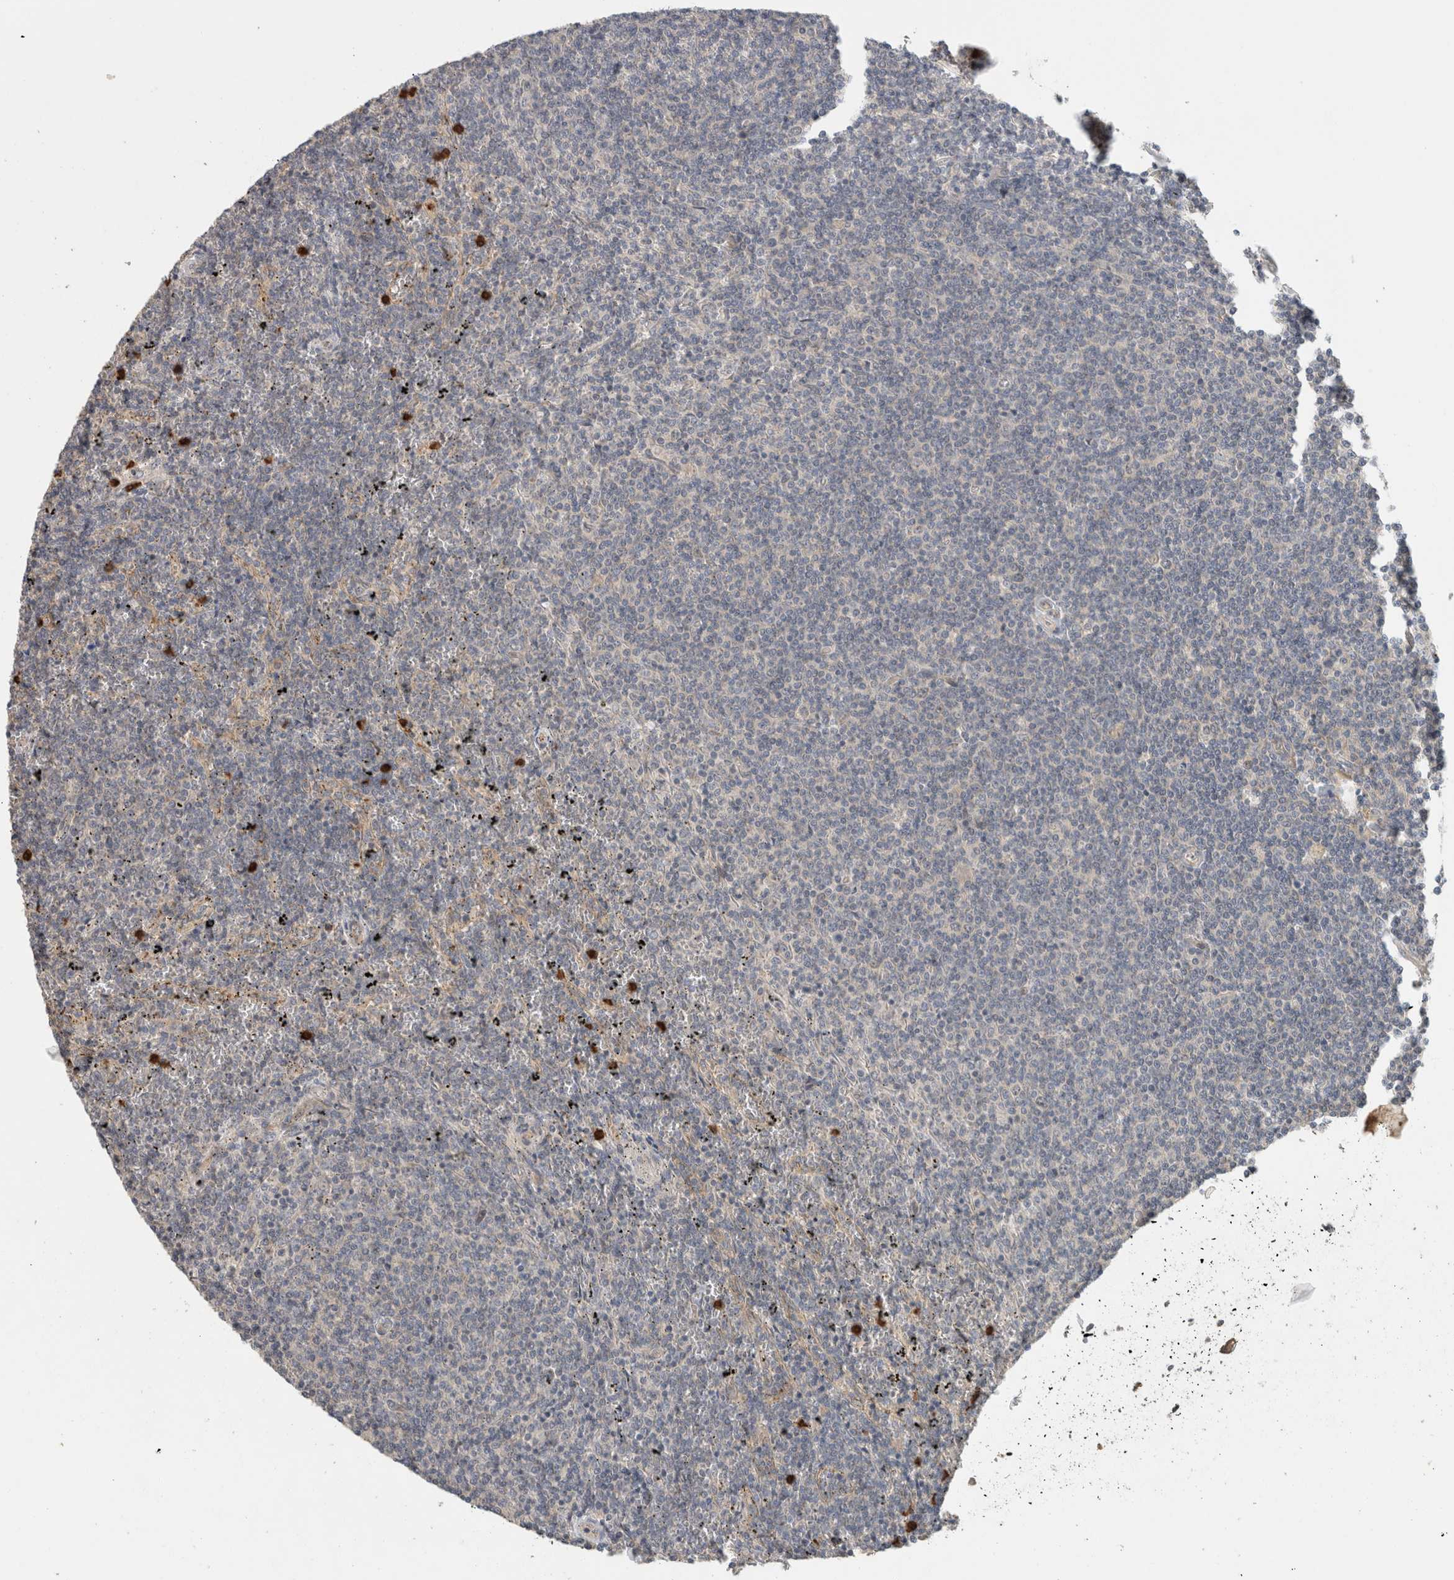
{"staining": {"intensity": "negative", "quantity": "none", "location": "none"}, "tissue": "lymphoma", "cell_type": "Tumor cells", "image_type": "cancer", "snomed": [{"axis": "morphology", "description": "Malignant lymphoma, non-Hodgkin's type, Low grade"}, {"axis": "topography", "description": "Spleen"}], "caption": "Immunohistochemical staining of lymphoma shows no significant staining in tumor cells.", "gene": "PUM1", "patient": {"sex": "female", "age": 50}}